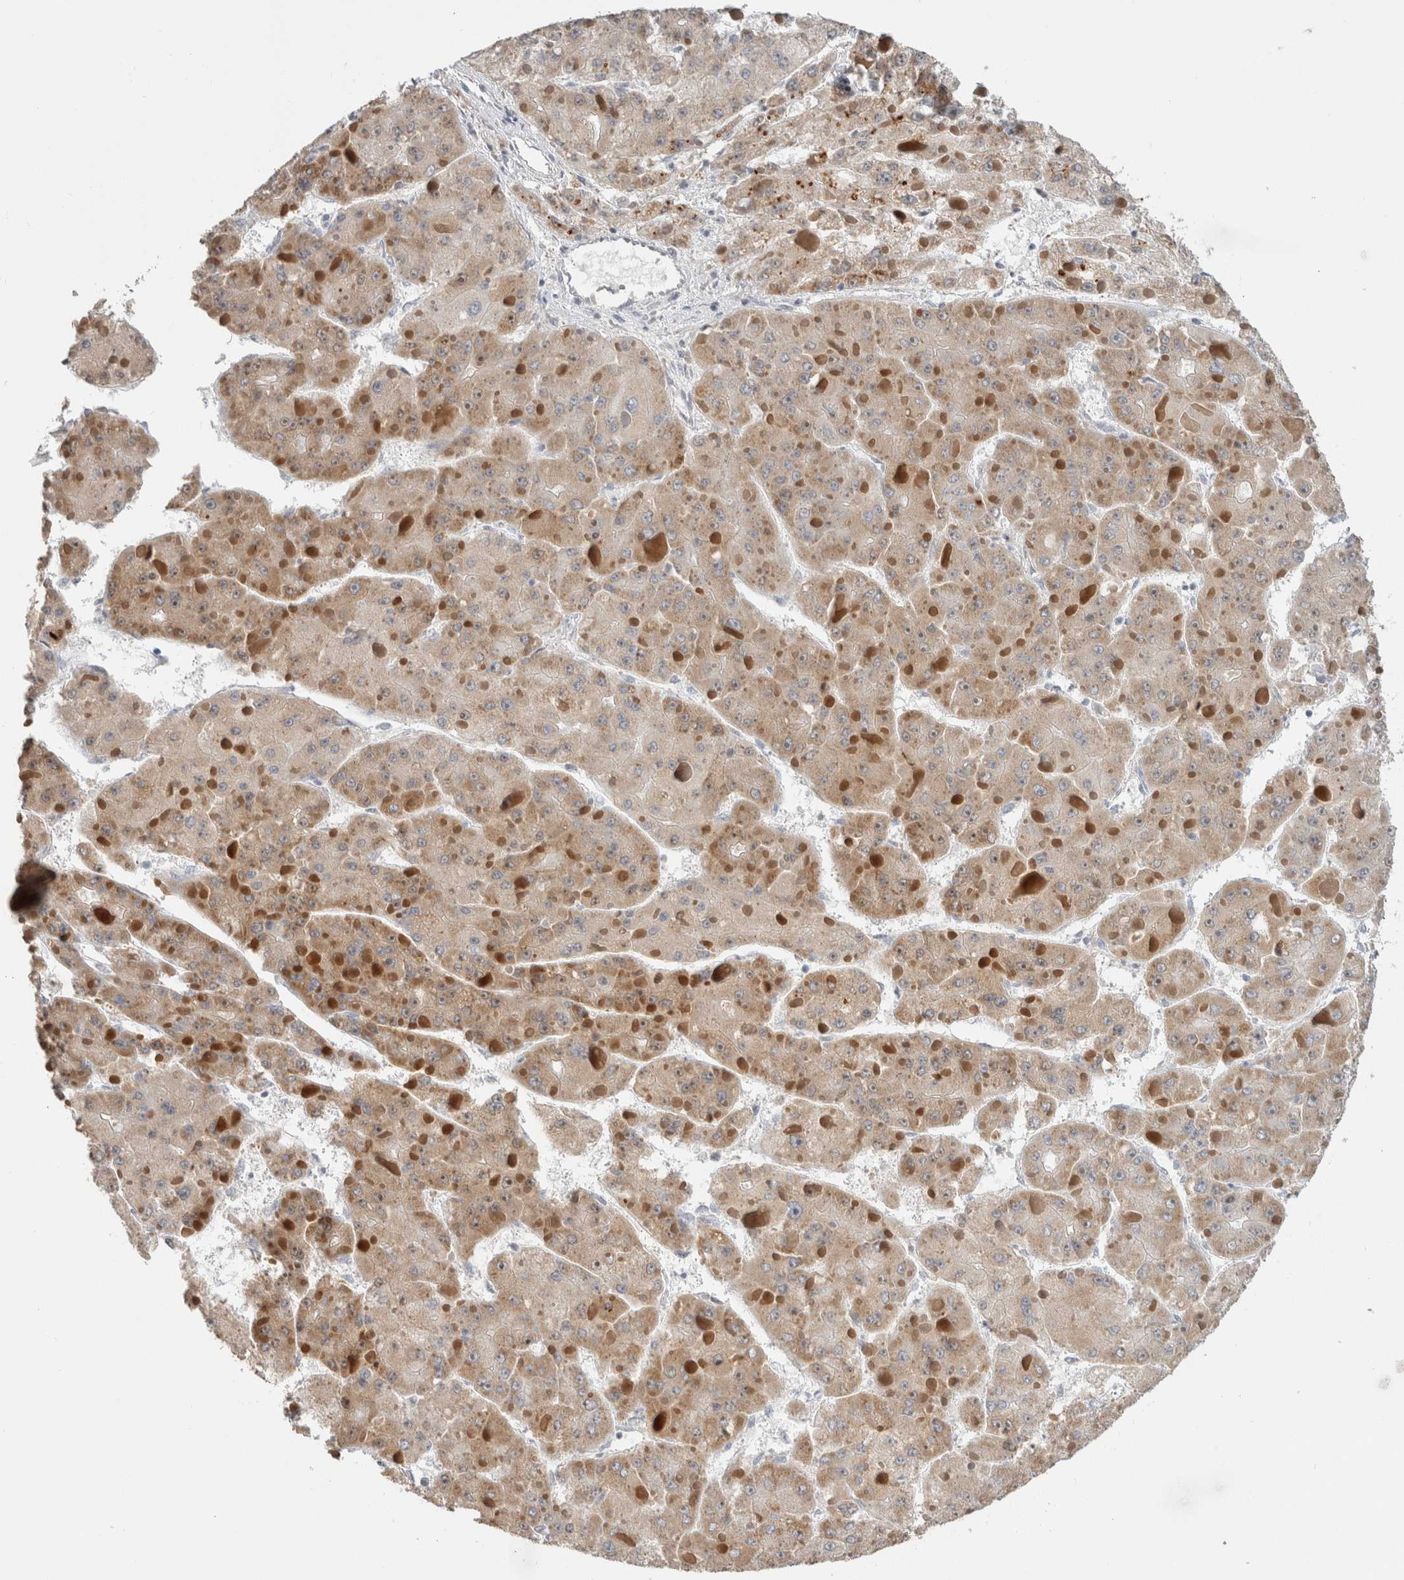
{"staining": {"intensity": "weak", "quantity": ">75%", "location": "cytoplasmic/membranous"}, "tissue": "liver cancer", "cell_type": "Tumor cells", "image_type": "cancer", "snomed": [{"axis": "morphology", "description": "Carcinoma, Hepatocellular, NOS"}, {"axis": "topography", "description": "Liver"}], "caption": "Protein staining displays weak cytoplasmic/membranous positivity in about >75% of tumor cells in liver hepatocellular carcinoma.", "gene": "CRAT", "patient": {"sex": "female", "age": 73}}